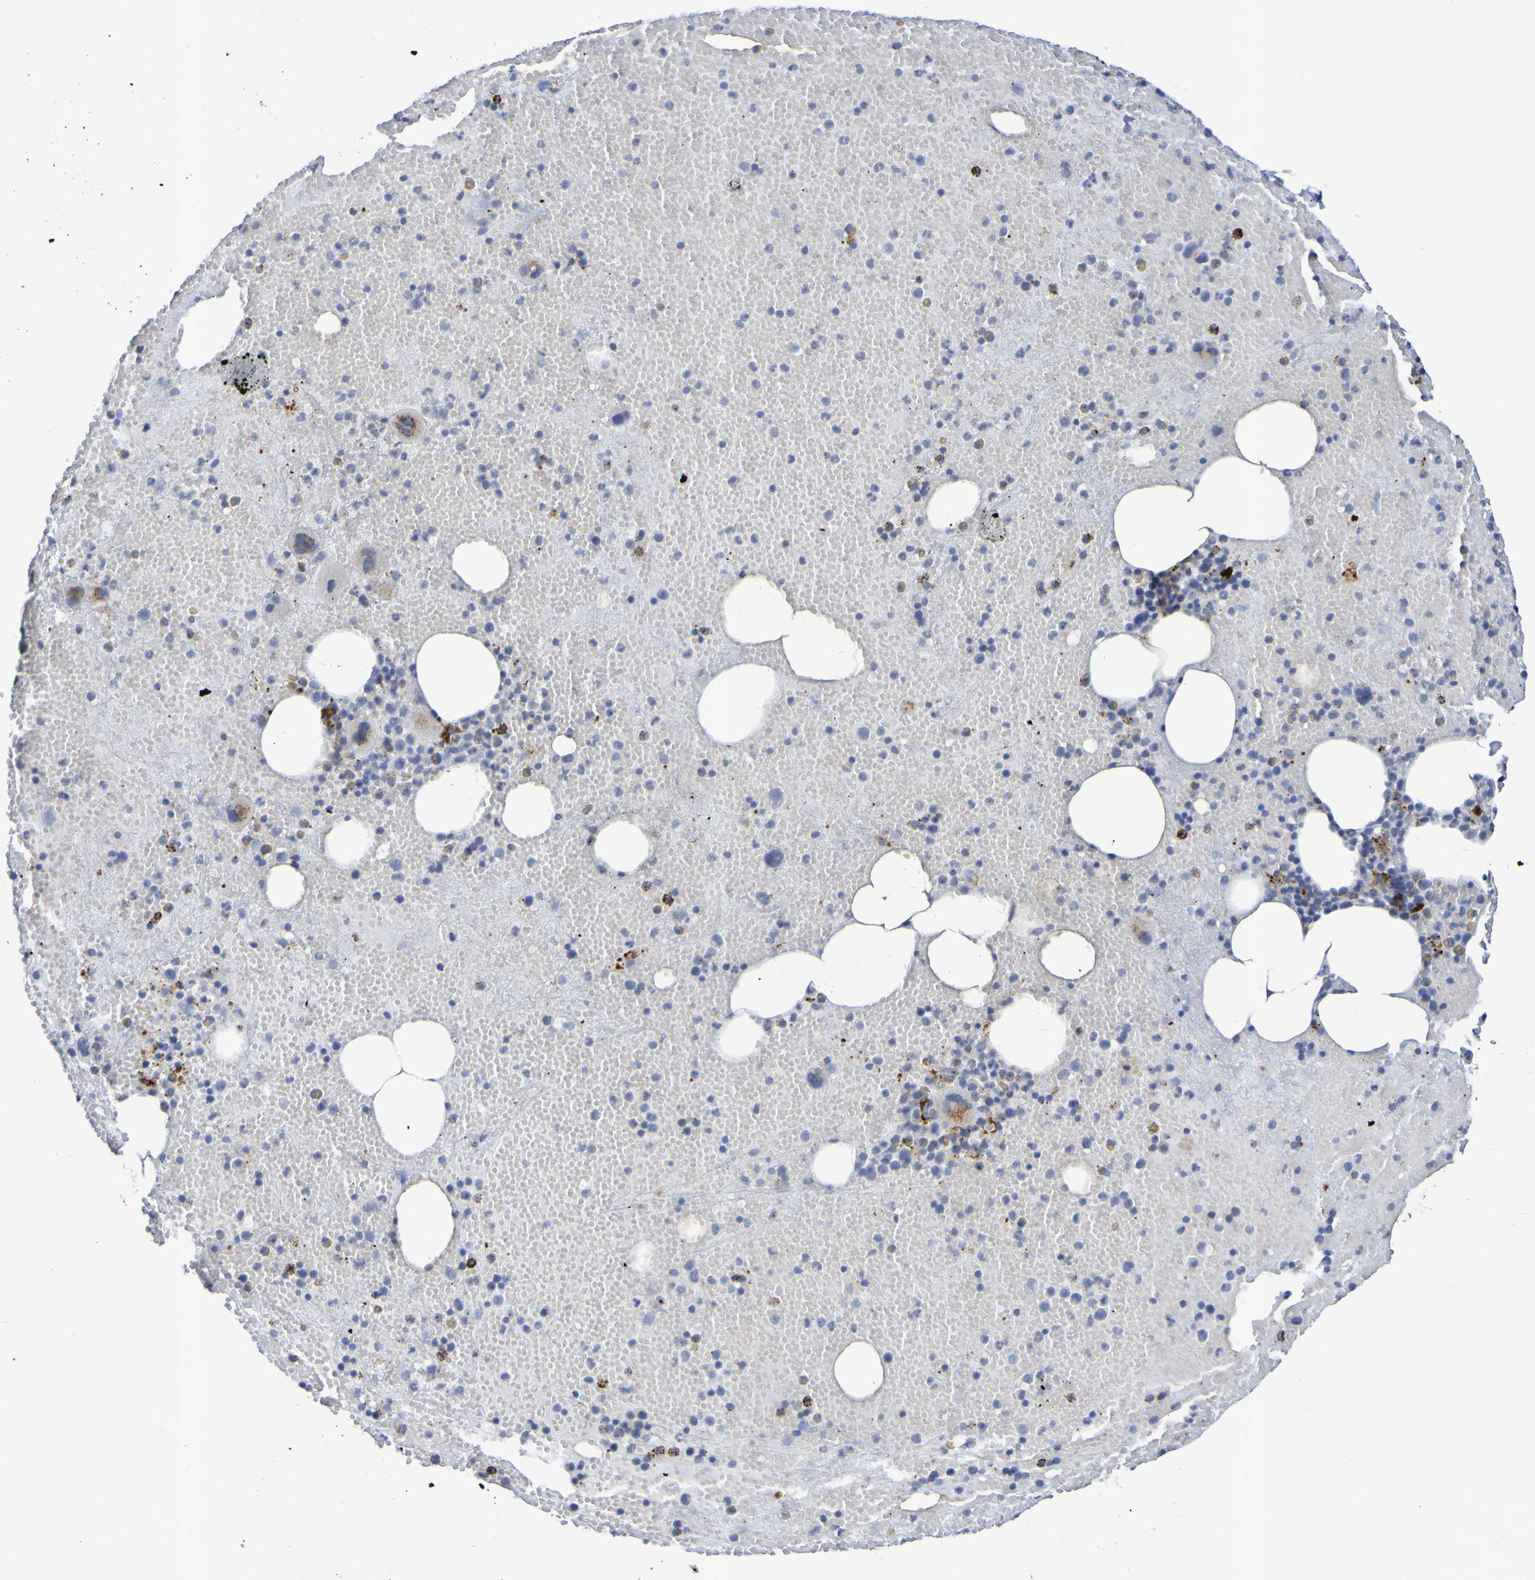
{"staining": {"intensity": "strong", "quantity": "<25%", "location": "cytoplasmic/membranous"}, "tissue": "bone marrow", "cell_type": "Hematopoietic cells", "image_type": "normal", "snomed": [{"axis": "morphology", "description": "Normal tissue, NOS"}, {"axis": "morphology", "description": "Inflammation, NOS"}, {"axis": "topography", "description": "Bone marrow"}], "caption": "High-power microscopy captured an immunohistochemistry (IHC) histopathology image of normal bone marrow, revealing strong cytoplasmic/membranous positivity in about <25% of hematopoietic cells.", "gene": "TPH1", "patient": {"sex": "male", "age": 43}}